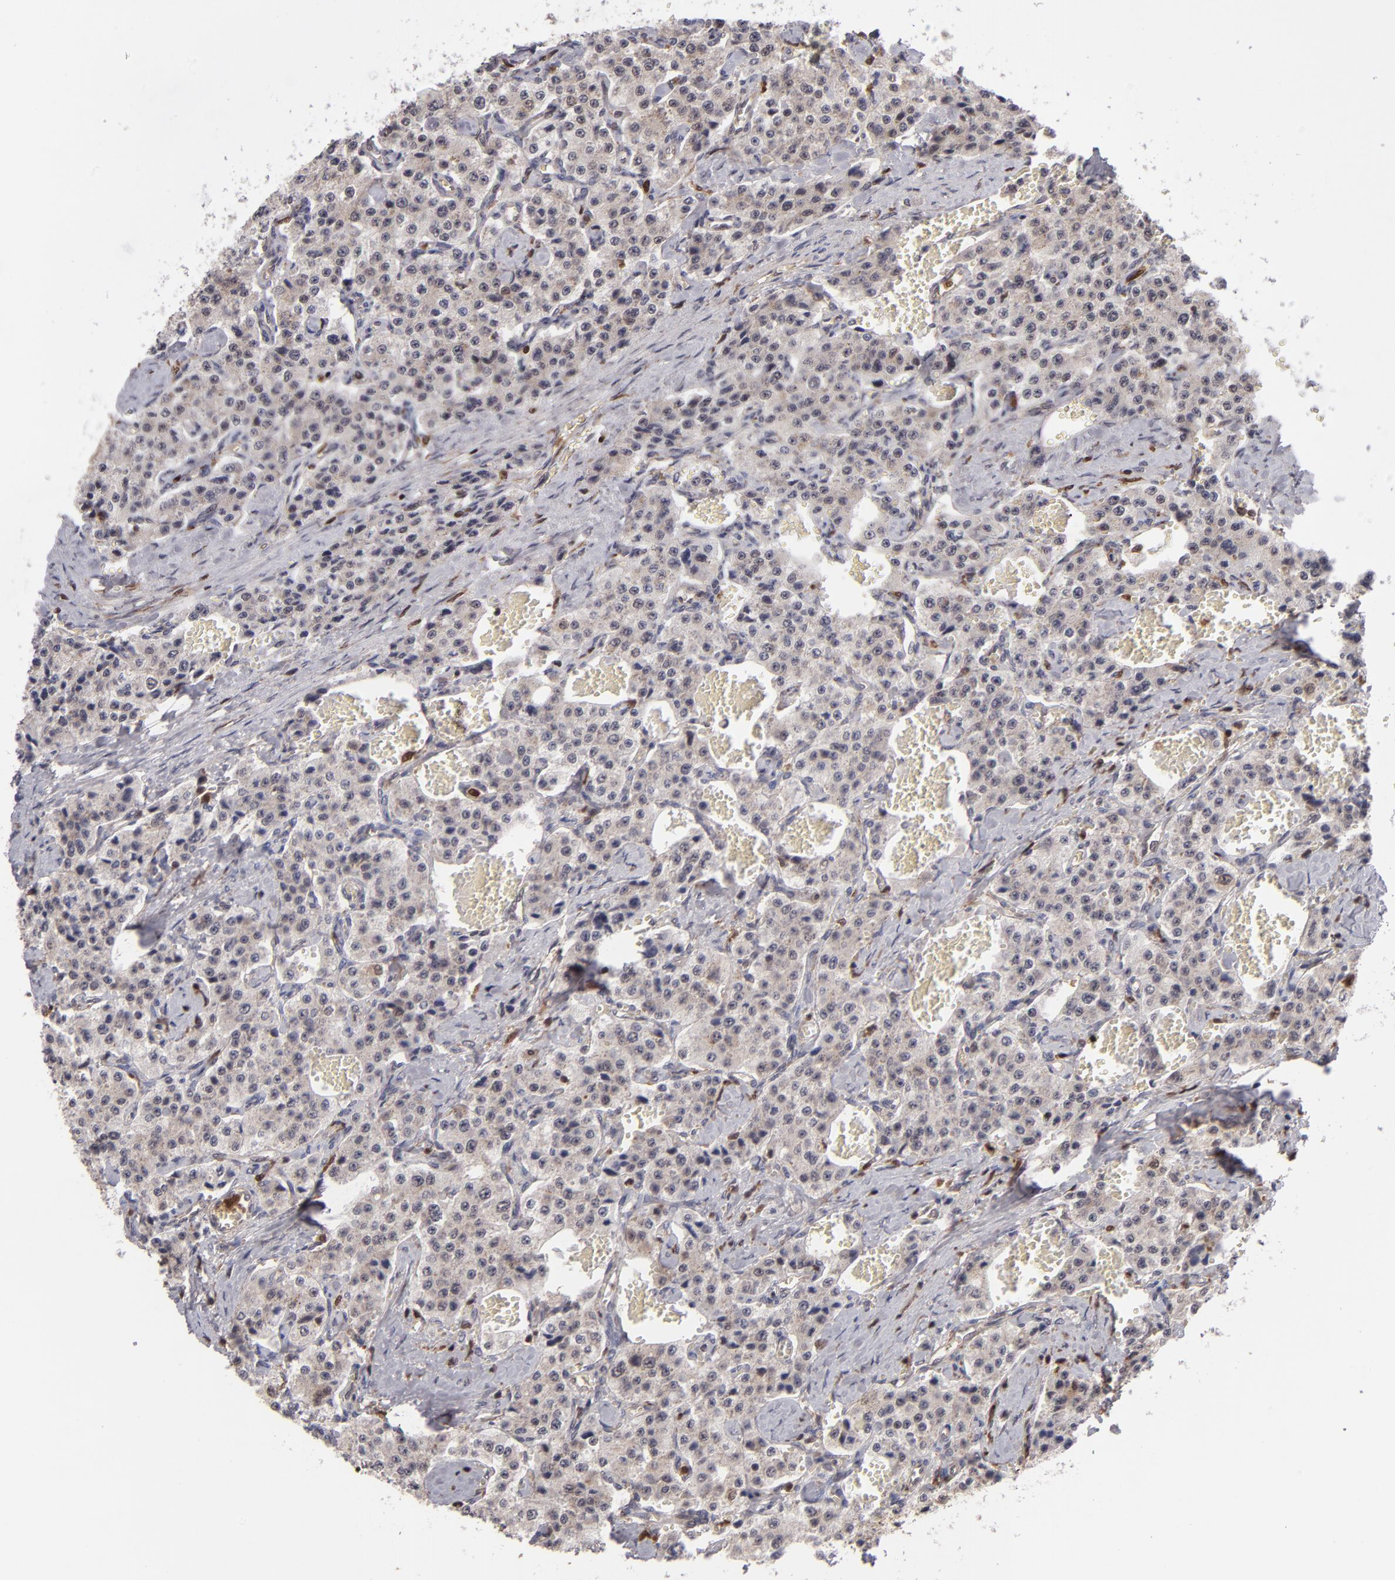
{"staining": {"intensity": "weak", "quantity": ">75%", "location": "cytoplasmic/membranous"}, "tissue": "carcinoid", "cell_type": "Tumor cells", "image_type": "cancer", "snomed": [{"axis": "morphology", "description": "Carcinoid, malignant, NOS"}, {"axis": "topography", "description": "Small intestine"}], "caption": "Protein staining of carcinoid tissue exhibits weak cytoplasmic/membranous staining in about >75% of tumor cells.", "gene": "GRB2", "patient": {"sex": "male", "age": 52}}